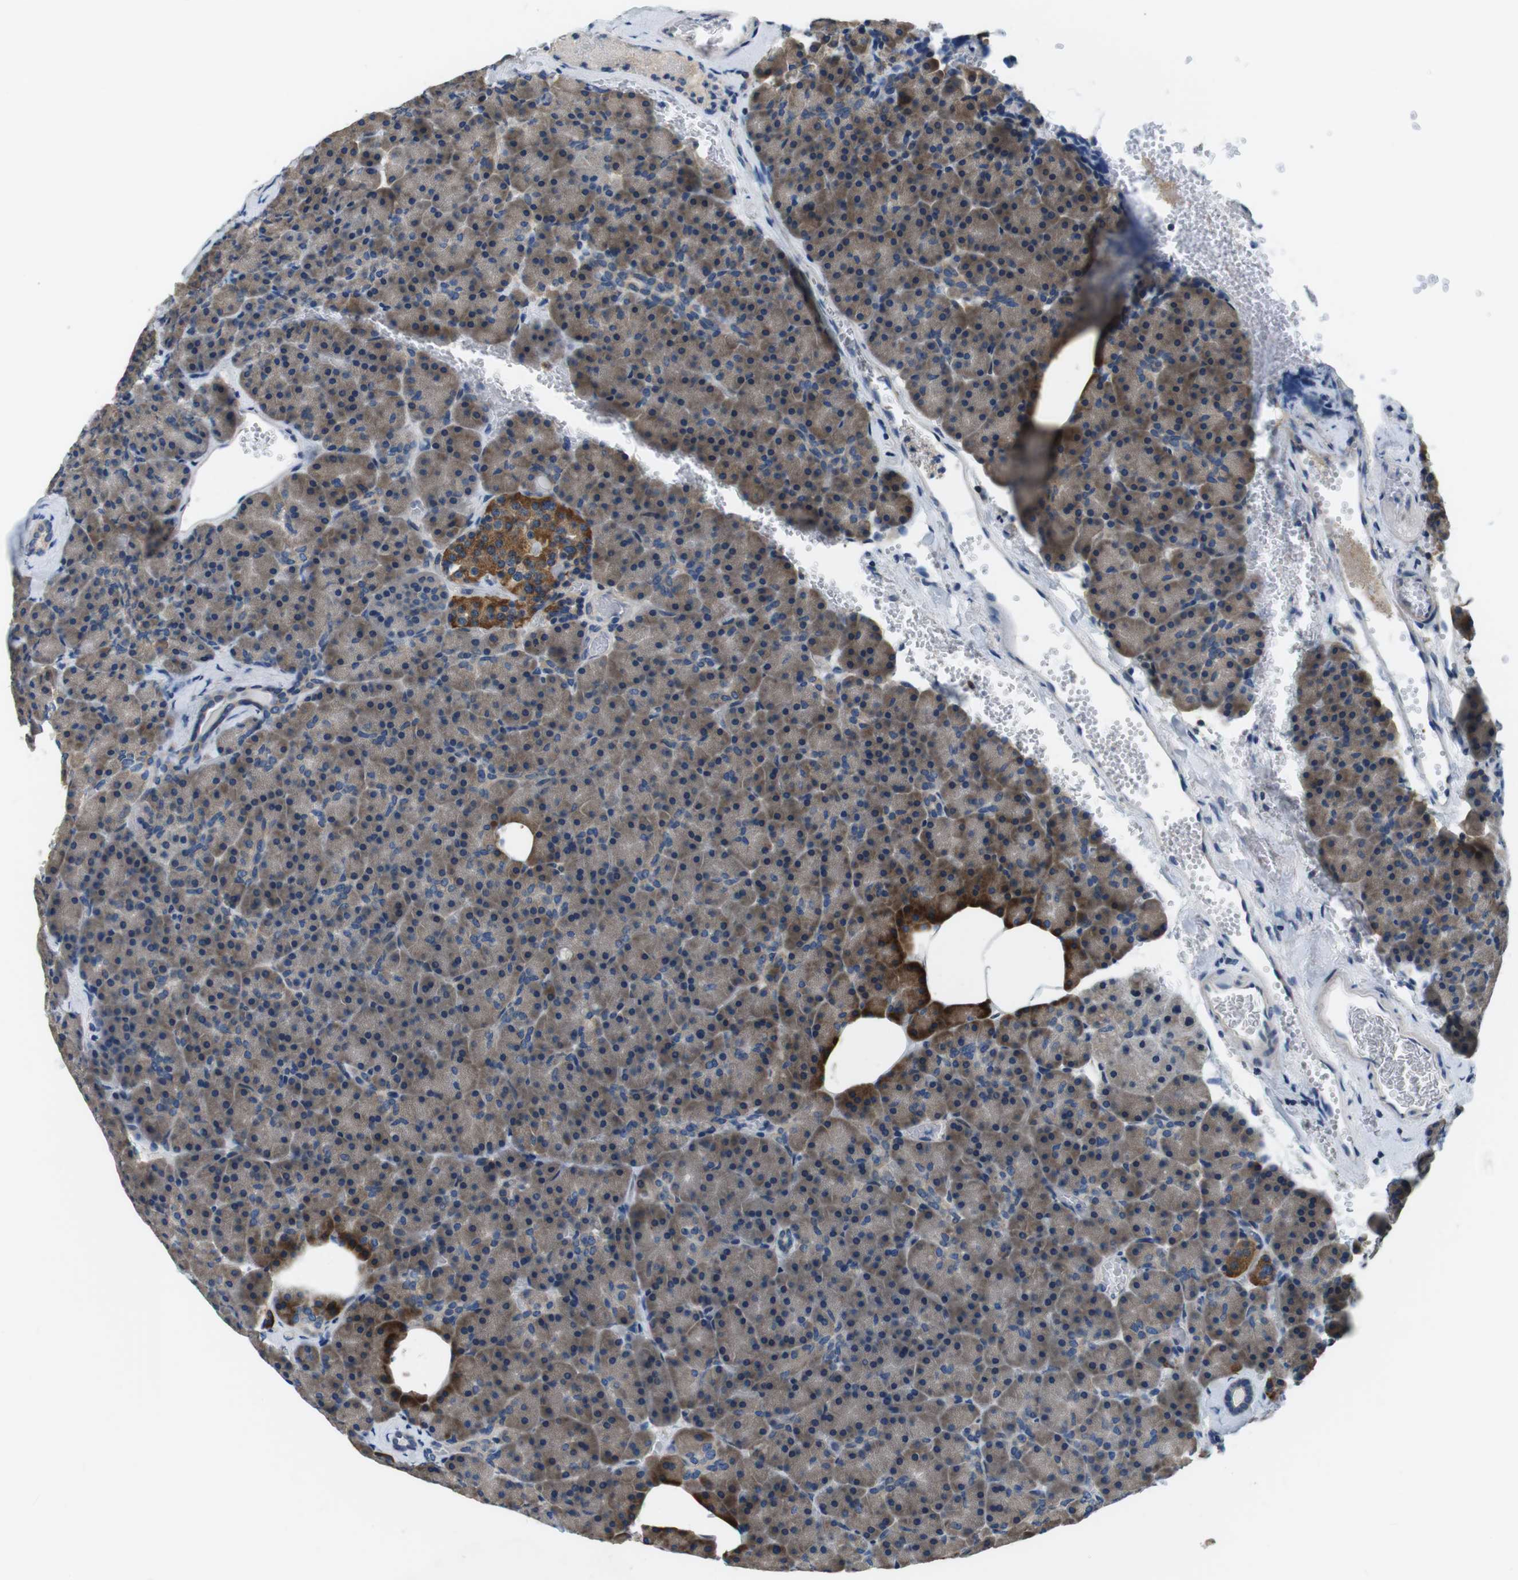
{"staining": {"intensity": "moderate", "quantity": "25%-75%", "location": "cytoplasmic/membranous"}, "tissue": "pancreas", "cell_type": "Exocrine glandular cells", "image_type": "normal", "snomed": [{"axis": "morphology", "description": "Normal tissue, NOS"}, {"axis": "topography", "description": "Pancreas"}], "caption": "IHC histopathology image of normal pancreas: pancreas stained using IHC demonstrates medium levels of moderate protein expression localized specifically in the cytoplasmic/membranous of exocrine glandular cells, appearing as a cytoplasmic/membranous brown color.", "gene": "DENND4C", "patient": {"sex": "female", "age": 35}}